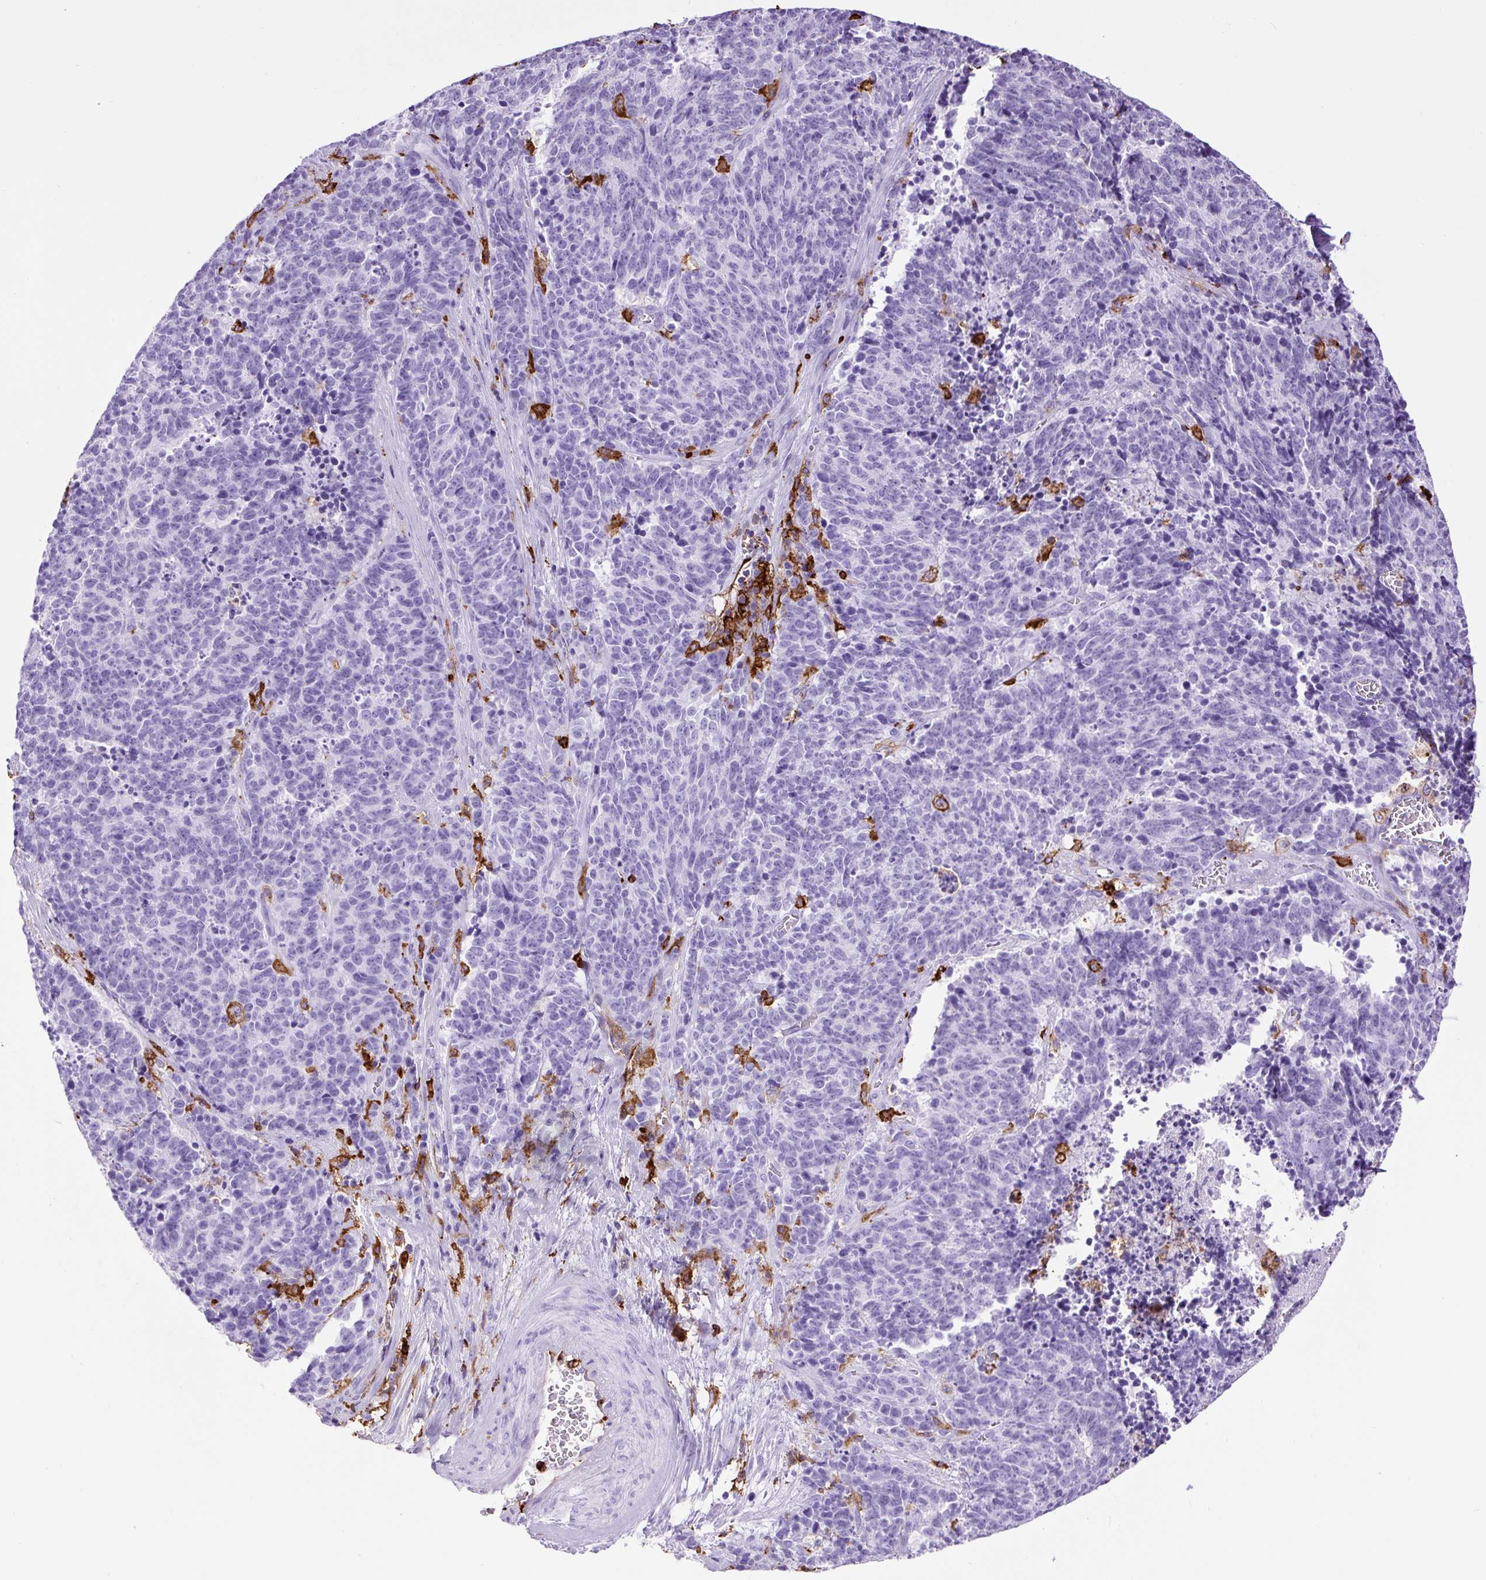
{"staining": {"intensity": "negative", "quantity": "none", "location": "none"}, "tissue": "cervical cancer", "cell_type": "Tumor cells", "image_type": "cancer", "snomed": [{"axis": "morphology", "description": "Squamous cell carcinoma, NOS"}, {"axis": "topography", "description": "Cervix"}], "caption": "This is an immunohistochemistry (IHC) photomicrograph of cervical cancer (squamous cell carcinoma). There is no expression in tumor cells.", "gene": "HLA-DRA", "patient": {"sex": "female", "age": 29}}